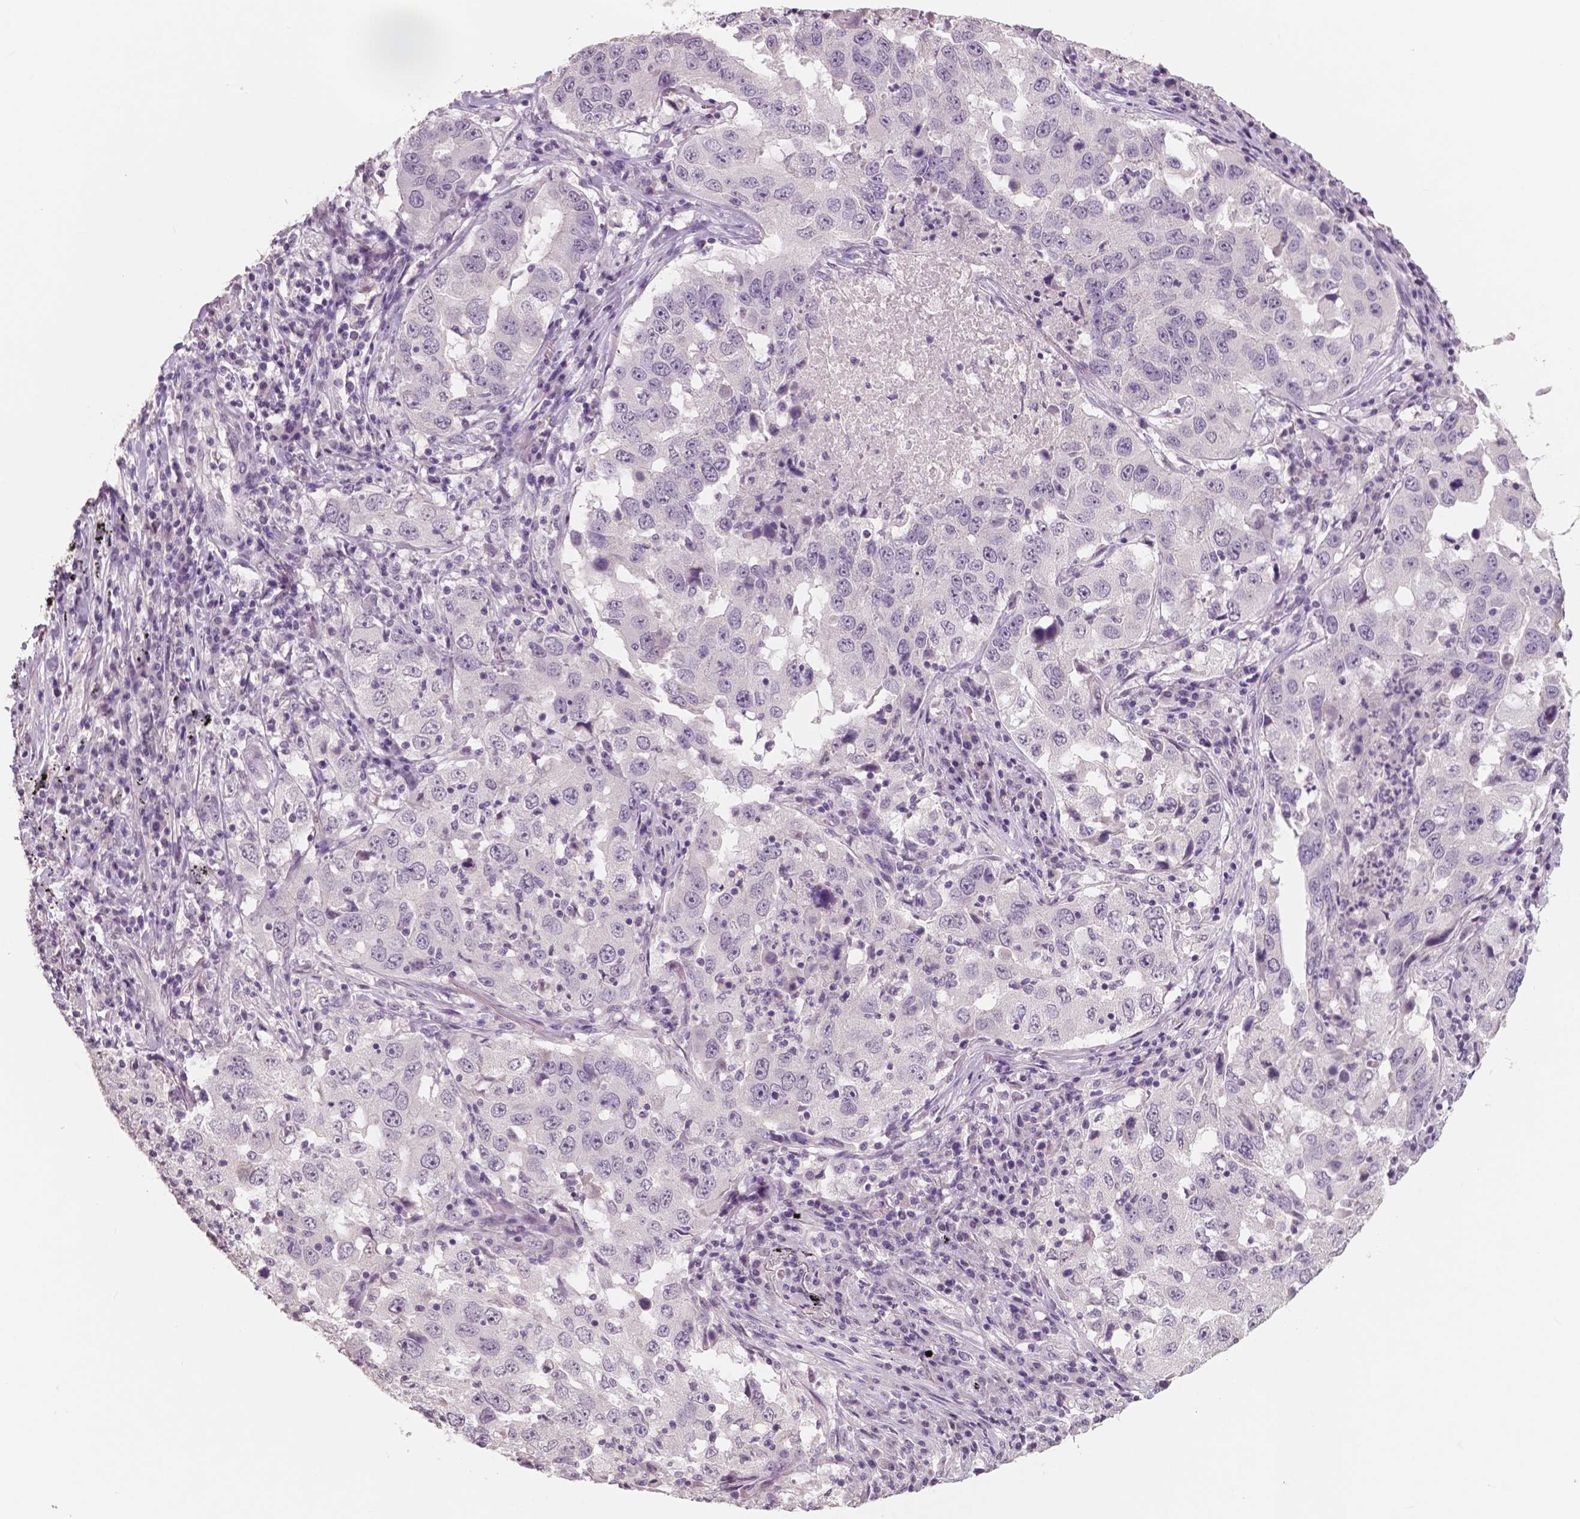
{"staining": {"intensity": "negative", "quantity": "none", "location": "none"}, "tissue": "lung cancer", "cell_type": "Tumor cells", "image_type": "cancer", "snomed": [{"axis": "morphology", "description": "Adenocarcinoma, NOS"}, {"axis": "topography", "description": "Lung"}], "caption": "This is an IHC image of human adenocarcinoma (lung). There is no staining in tumor cells.", "gene": "NECAB1", "patient": {"sex": "male", "age": 73}}